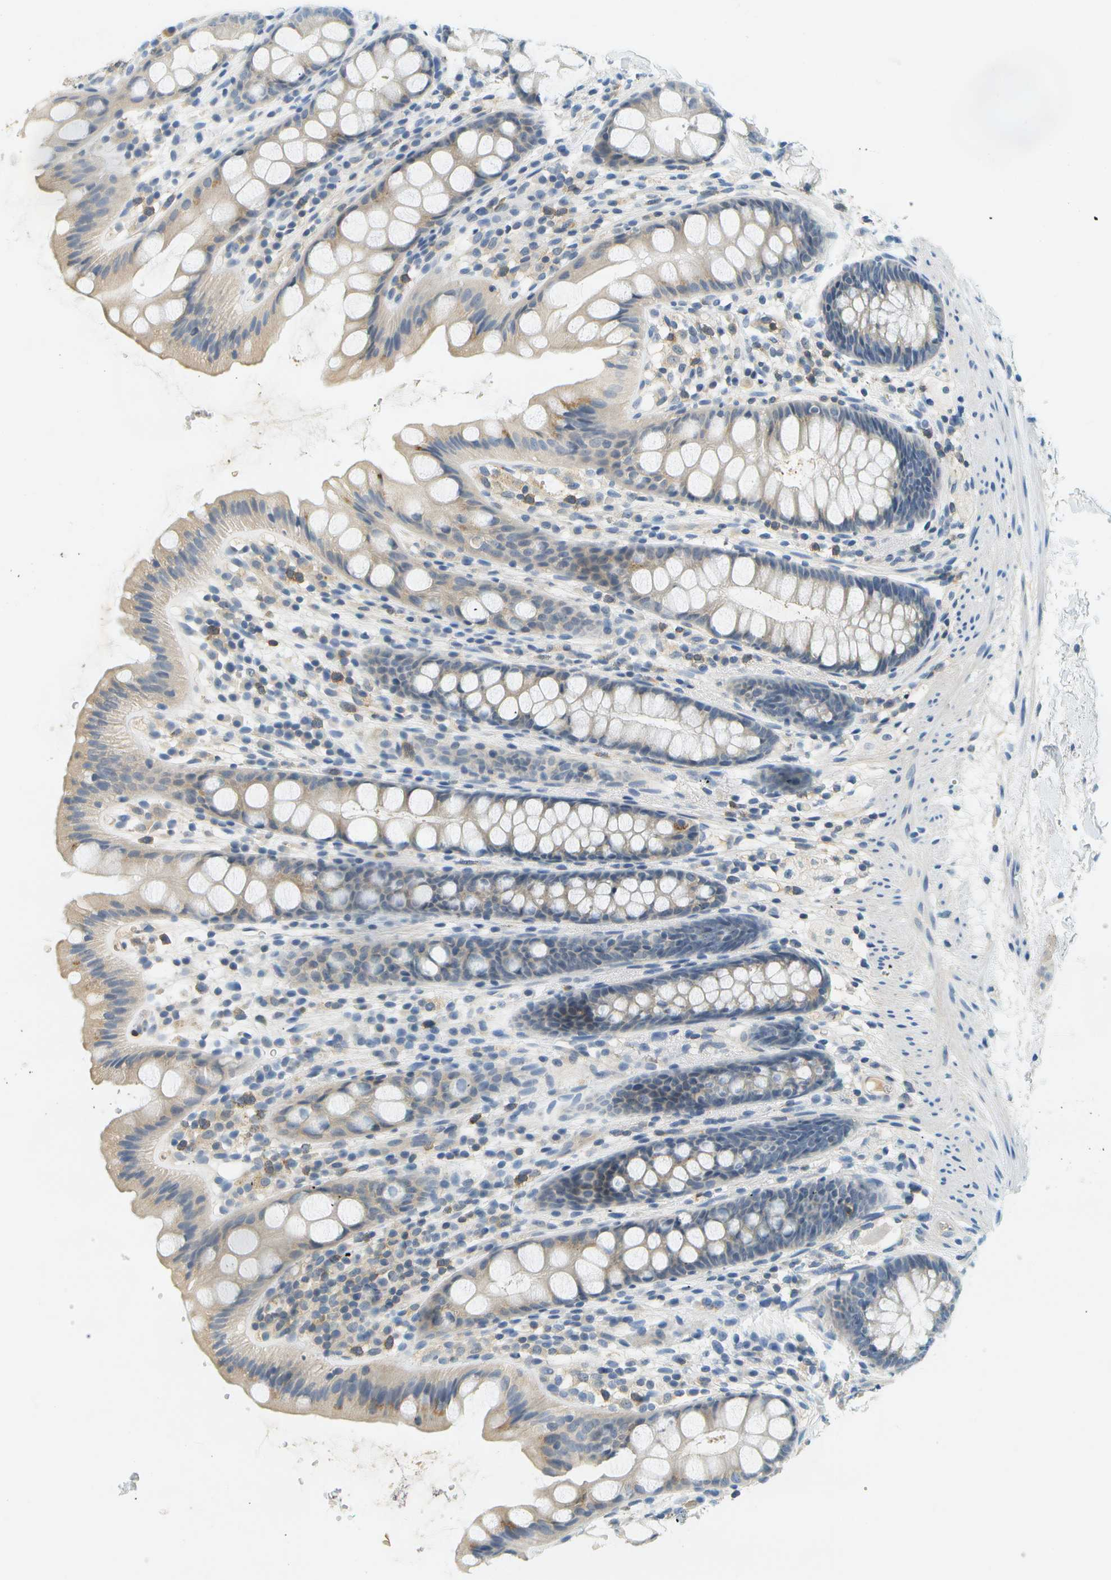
{"staining": {"intensity": "negative", "quantity": "none", "location": "none"}, "tissue": "rectum", "cell_type": "Glandular cells", "image_type": "normal", "snomed": [{"axis": "morphology", "description": "Normal tissue, NOS"}, {"axis": "topography", "description": "Rectum"}], "caption": "Immunohistochemistry (IHC) photomicrograph of normal rectum: human rectum stained with DAB demonstrates no significant protein expression in glandular cells. The staining was performed using DAB to visualize the protein expression in brown, while the nuclei were stained in blue with hematoxylin (Magnification: 20x).", "gene": "RASGRP2", "patient": {"sex": "female", "age": 65}}